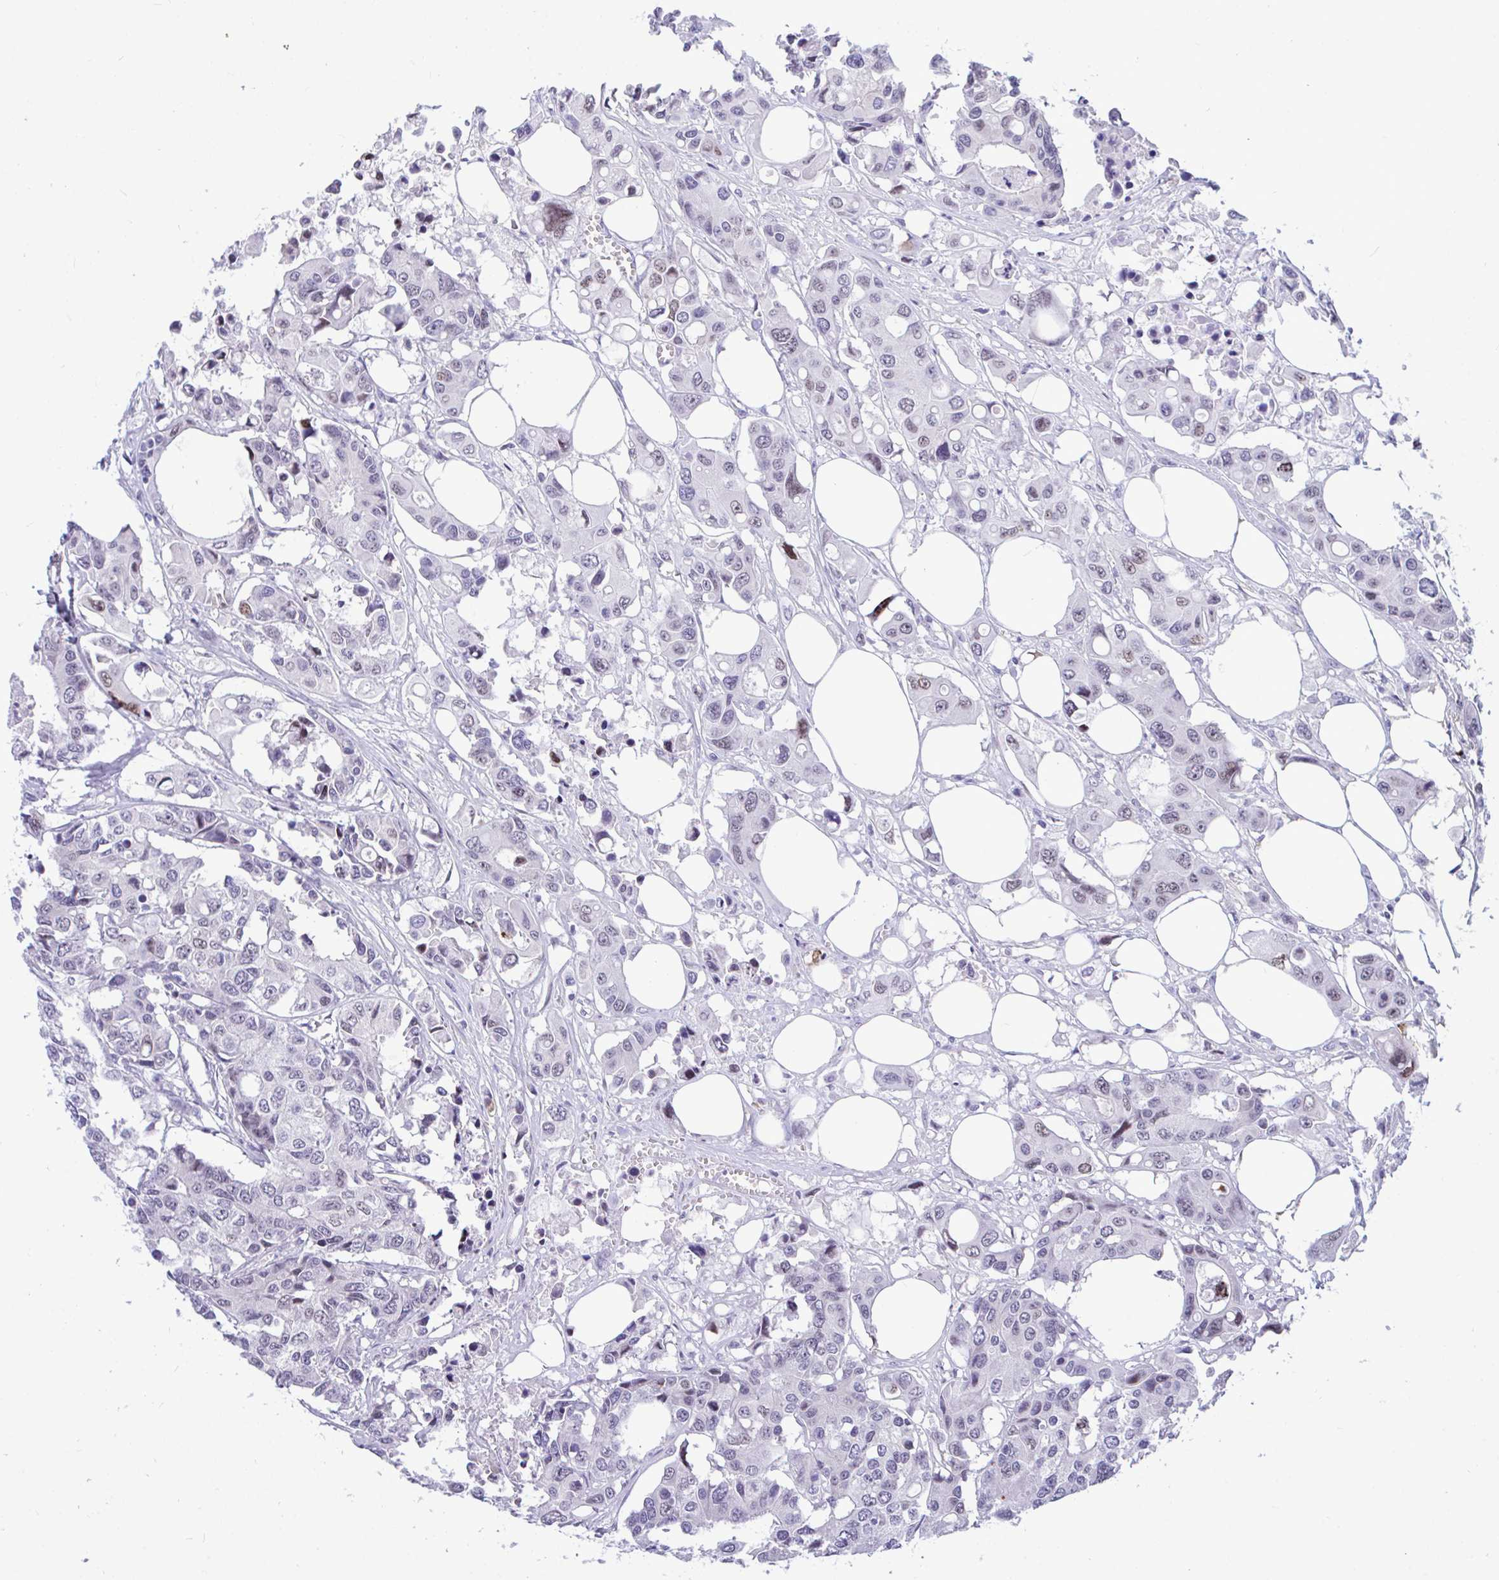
{"staining": {"intensity": "weak", "quantity": "<25%", "location": "nuclear"}, "tissue": "colorectal cancer", "cell_type": "Tumor cells", "image_type": "cancer", "snomed": [{"axis": "morphology", "description": "Adenocarcinoma, NOS"}, {"axis": "topography", "description": "Colon"}], "caption": "Tumor cells are negative for protein expression in human colorectal cancer. (DAB (3,3'-diaminobenzidine) immunohistochemistry with hematoxylin counter stain).", "gene": "SLC25A51", "patient": {"sex": "male", "age": 77}}